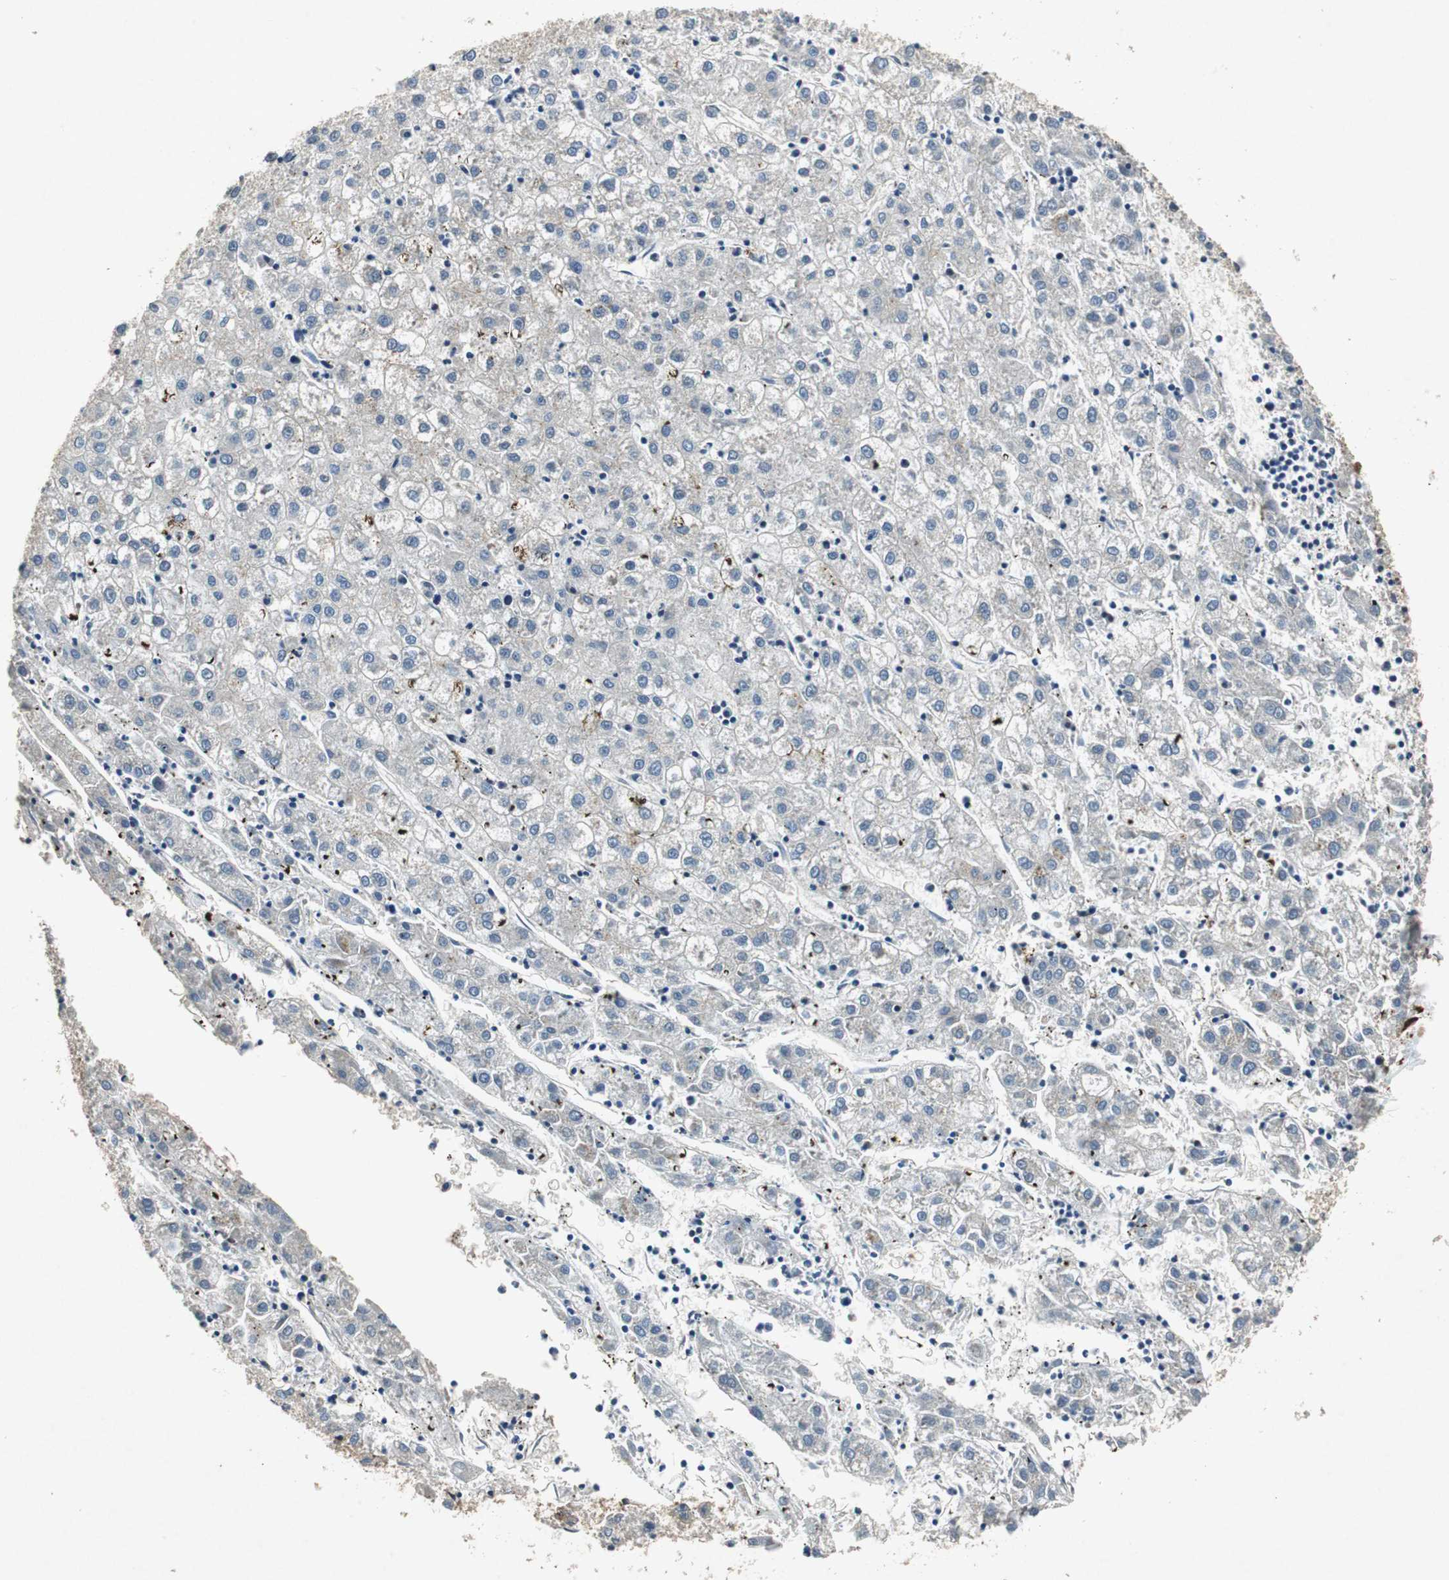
{"staining": {"intensity": "weak", "quantity": "25%-75%", "location": "cytoplasmic/membranous"}, "tissue": "liver cancer", "cell_type": "Tumor cells", "image_type": "cancer", "snomed": [{"axis": "morphology", "description": "Carcinoma, Hepatocellular, NOS"}, {"axis": "topography", "description": "Liver"}], "caption": "Immunohistochemical staining of liver cancer (hepatocellular carcinoma) exhibits low levels of weak cytoplasmic/membranous protein expression in about 25%-75% of tumor cells.", "gene": "TUBA4A", "patient": {"sex": "male", "age": 72}}